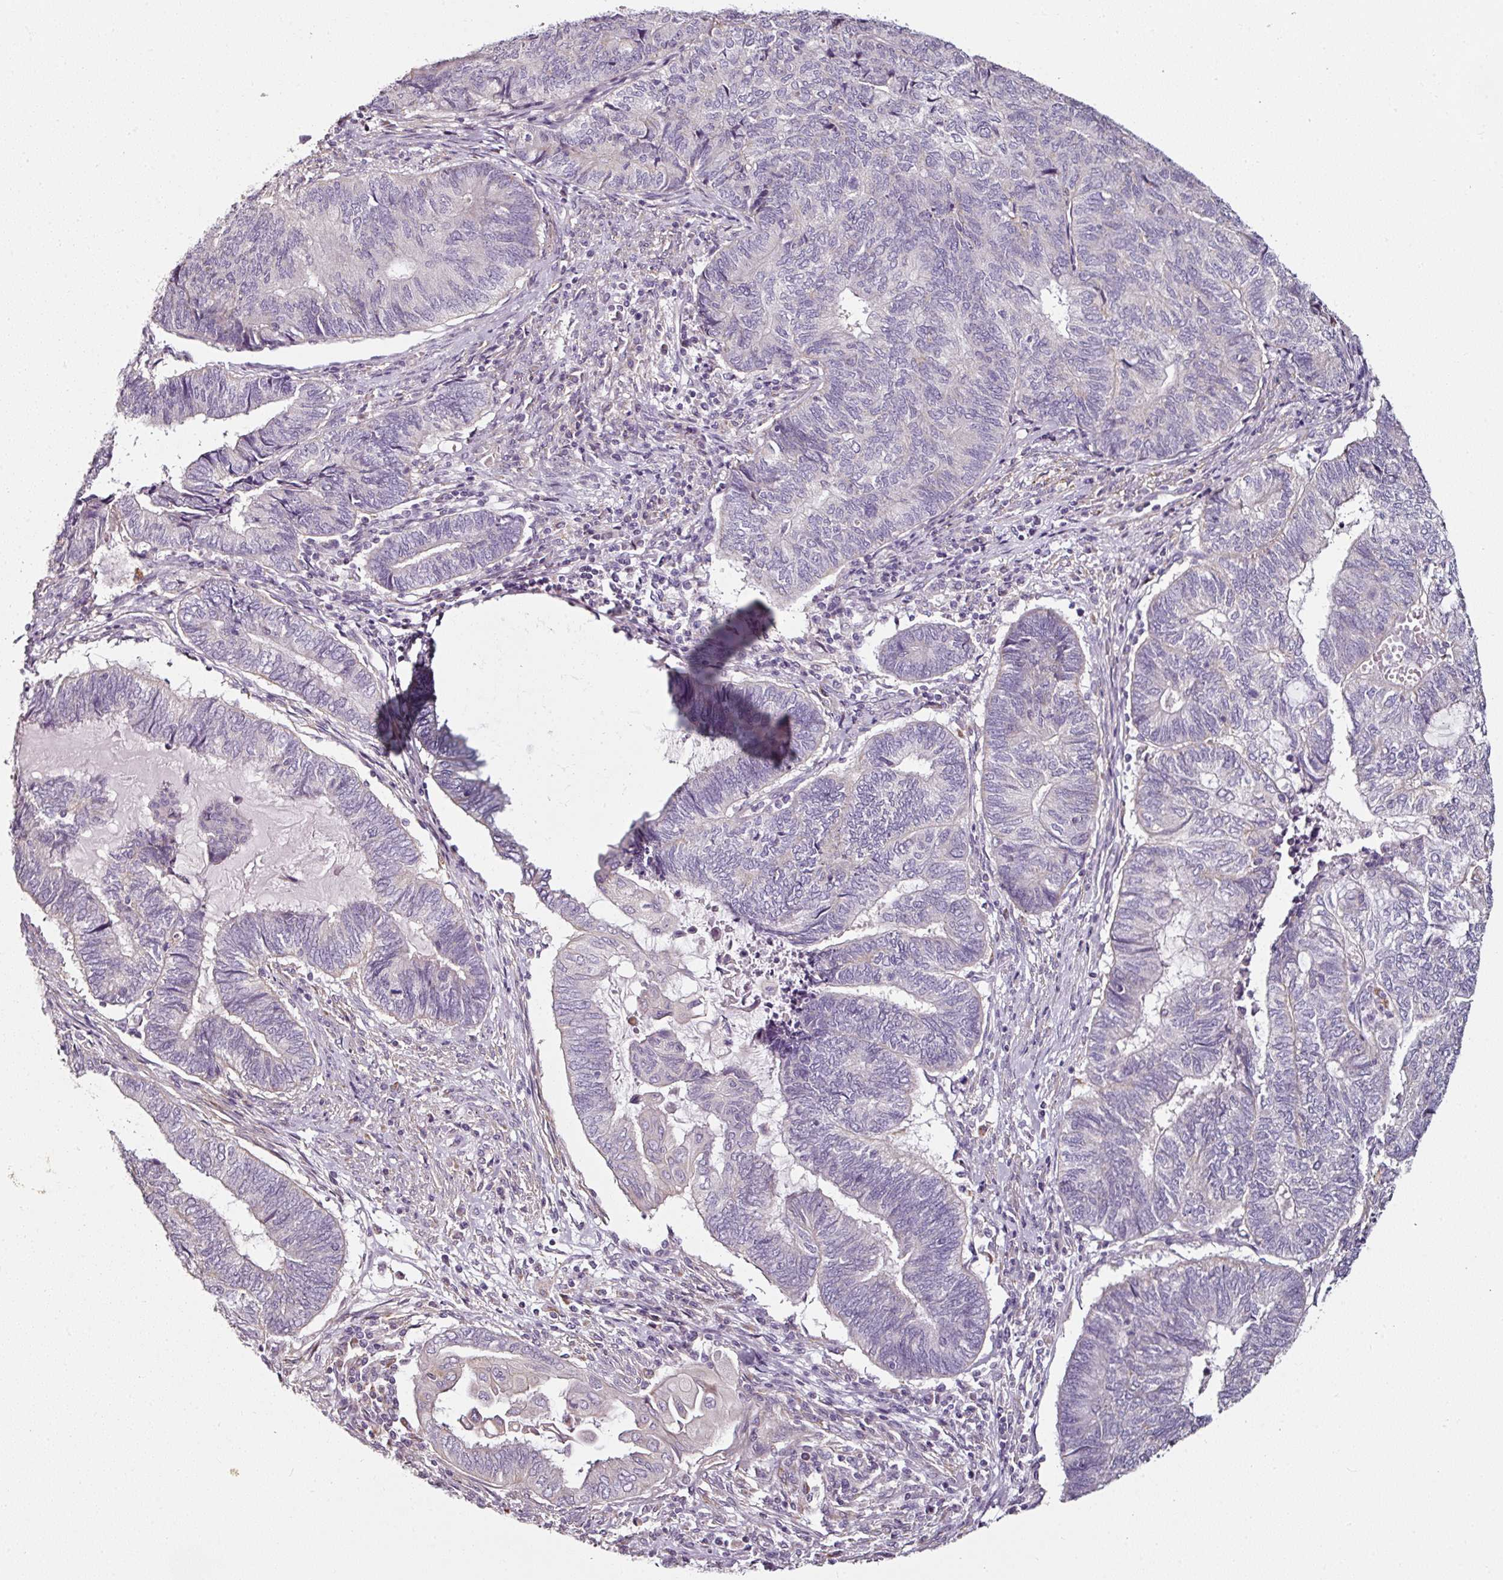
{"staining": {"intensity": "negative", "quantity": "none", "location": "none"}, "tissue": "endometrial cancer", "cell_type": "Tumor cells", "image_type": "cancer", "snomed": [{"axis": "morphology", "description": "Adenocarcinoma, NOS"}, {"axis": "topography", "description": "Uterus"}, {"axis": "topography", "description": "Endometrium"}], "caption": "Protein analysis of endometrial cancer demonstrates no significant staining in tumor cells.", "gene": "CAP2", "patient": {"sex": "female", "age": 70}}